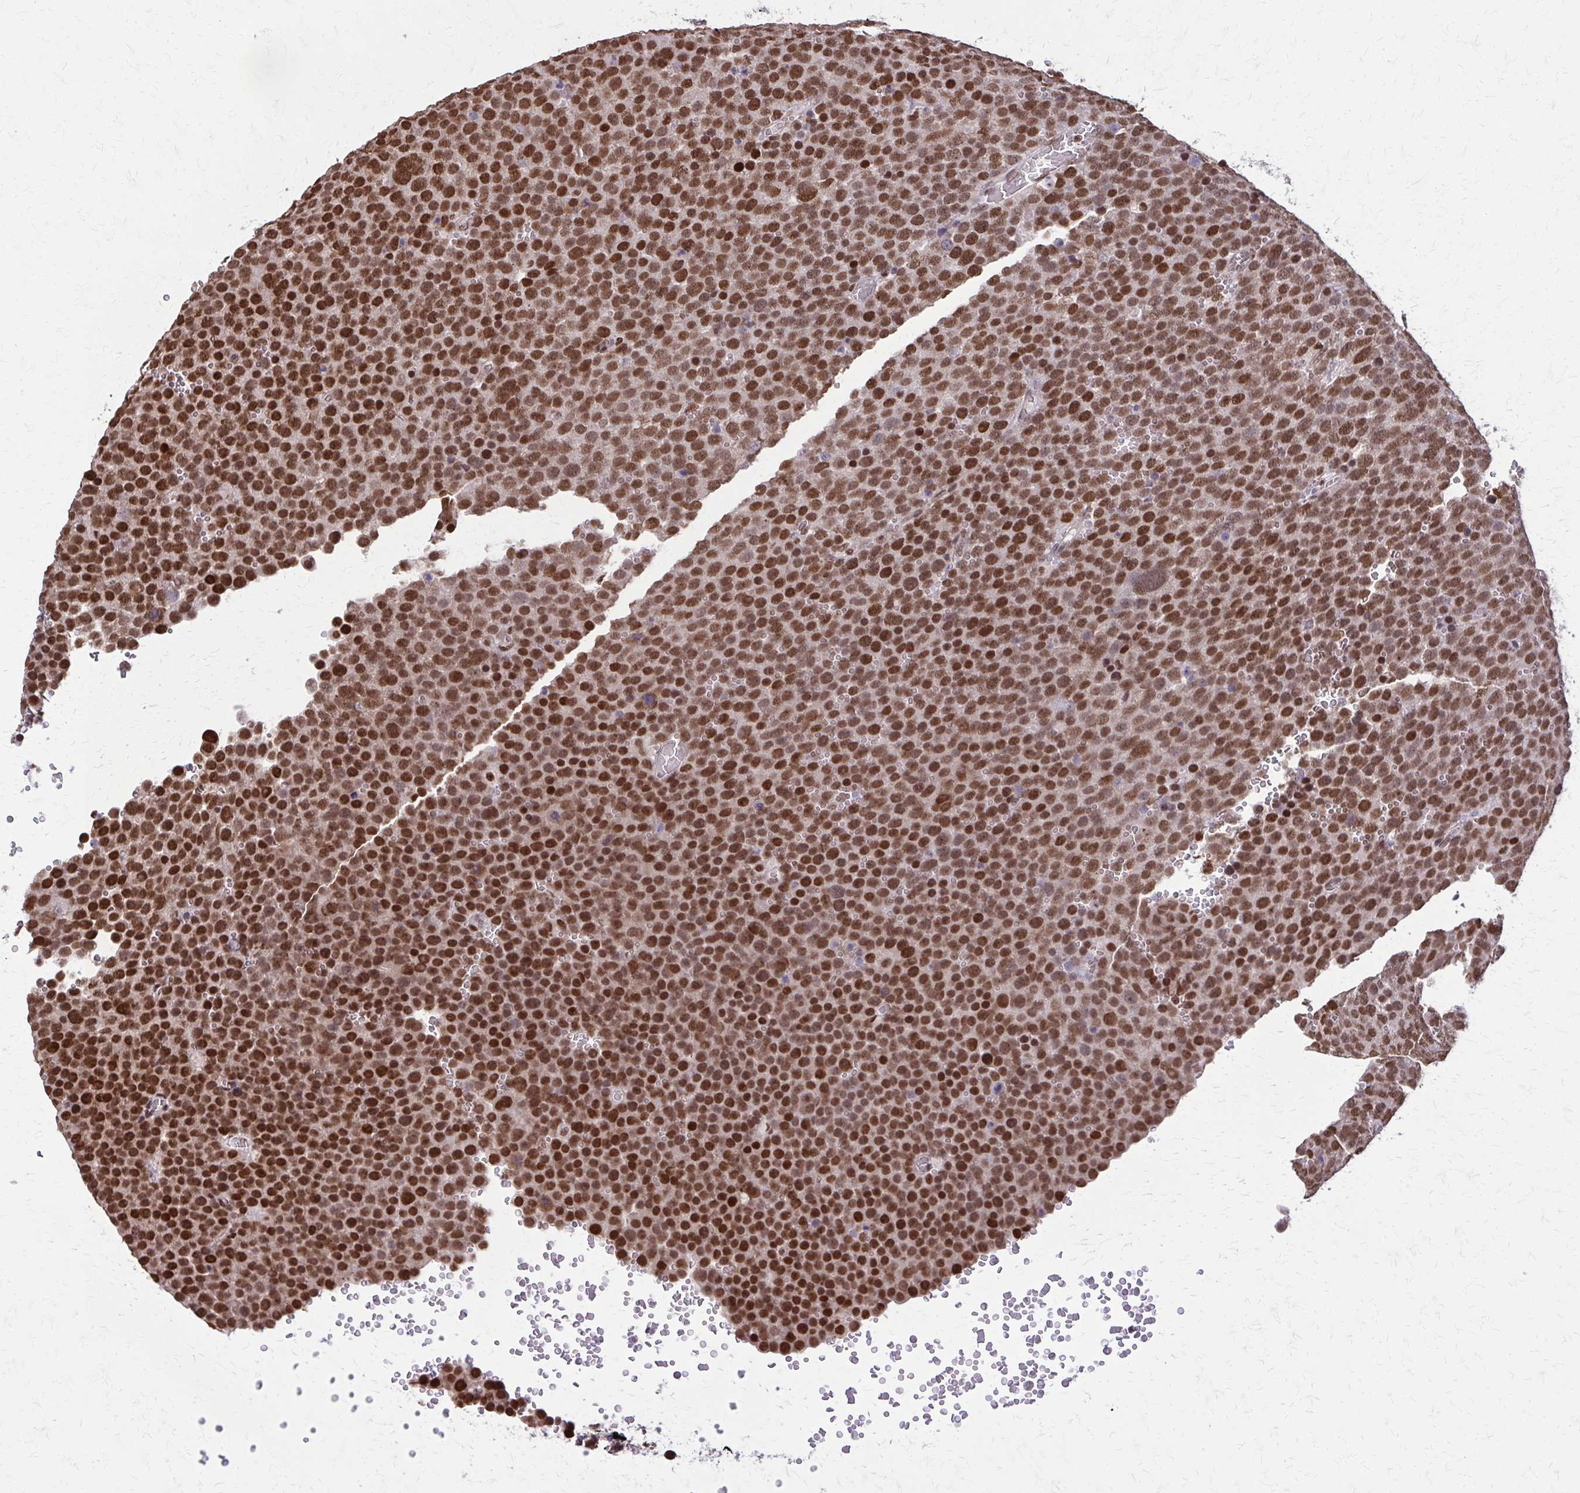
{"staining": {"intensity": "strong", "quantity": ">75%", "location": "nuclear"}, "tissue": "testis cancer", "cell_type": "Tumor cells", "image_type": "cancer", "snomed": [{"axis": "morphology", "description": "Seminoma, NOS"}, {"axis": "topography", "description": "Testis"}], "caption": "A brown stain labels strong nuclear positivity of a protein in human testis seminoma tumor cells.", "gene": "TTF1", "patient": {"sex": "male", "age": 71}}